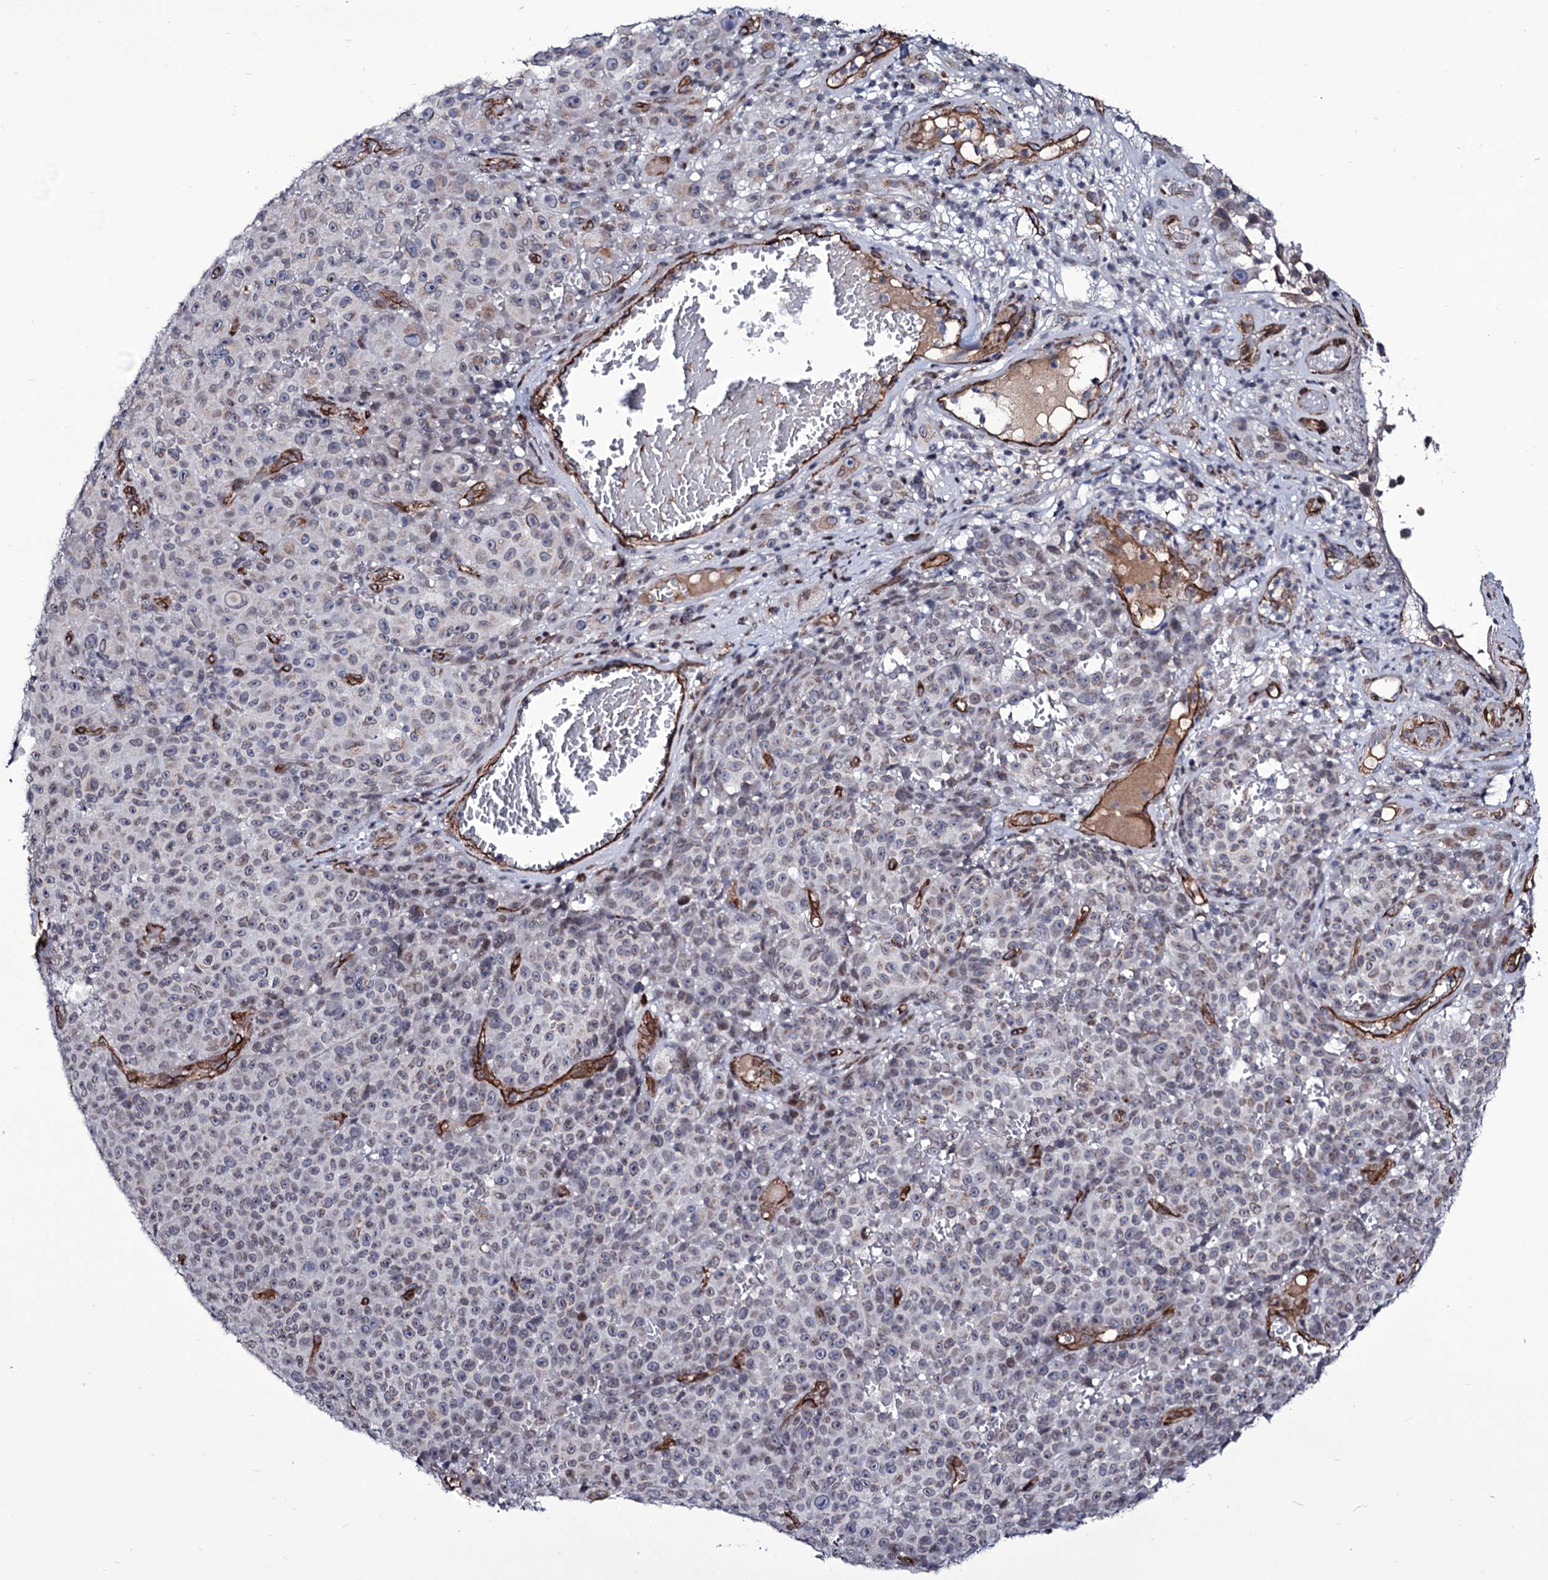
{"staining": {"intensity": "negative", "quantity": "none", "location": "none"}, "tissue": "melanoma", "cell_type": "Tumor cells", "image_type": "cancer", "snomed": [{"axis": "morphology", "description": "Malignant melanoma, NOS"}, {"axis": "topography", "description": "Skin"}], "caption": "Tumor cells show no significant protein expression in melanoma.", "gene": "ZC3H12C", "patient": {"sex": "female", "age": 82}}